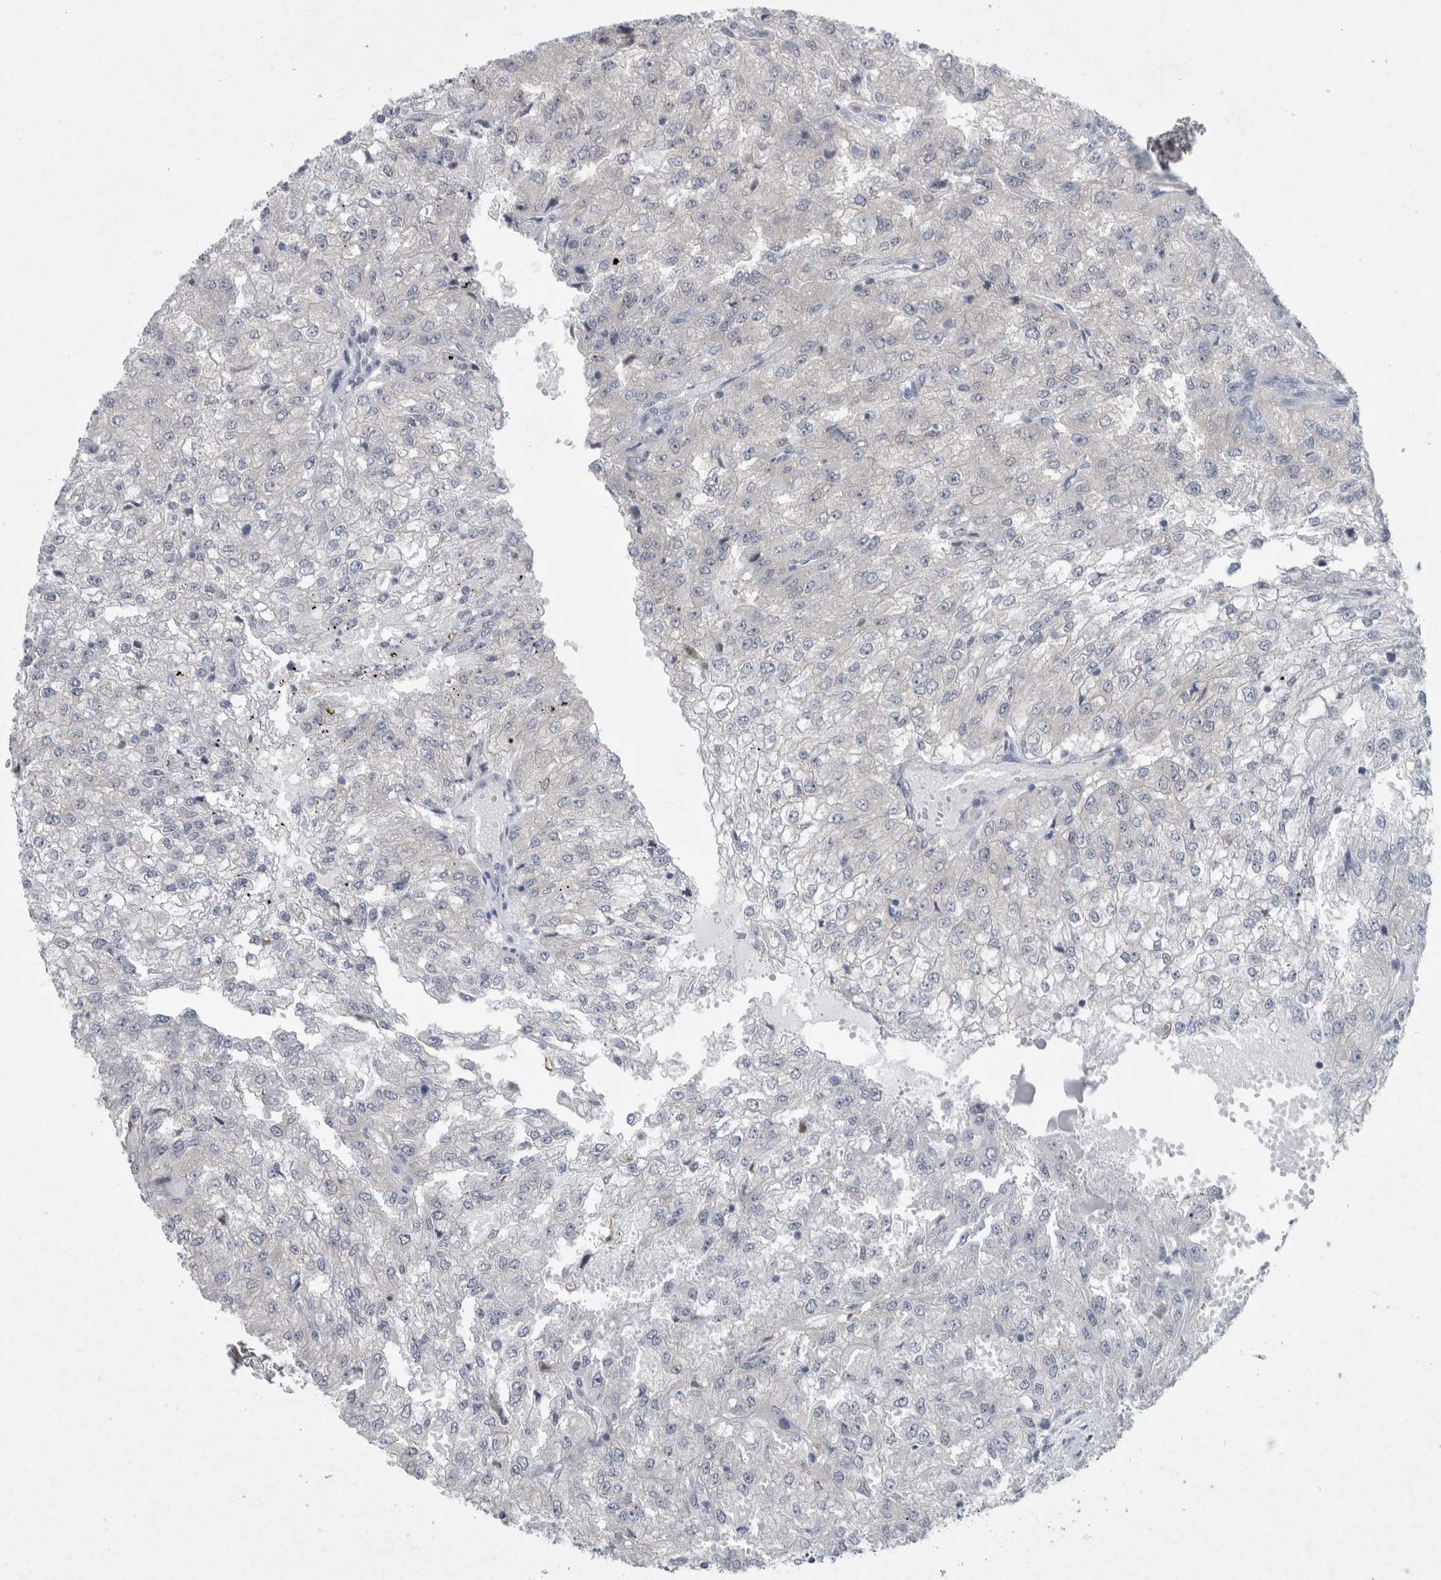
{"staining": {"intensity": "negative", "quantity": "none", "location": "none"}, "tissue": "renal cancer", "cell_type": "Tumor cells", "image_type": "cancer", "snomed": [{"axis": "morphology", "description": "Adenocarcinoma, NOS"}, {"axis": "topography", "description": "Kidney"}], "caption": "Histopathology image shows no significant protein expression in tumor cells of renal adenocarcinoma.", "gene": "FAM83H", "patient": {"sex": "female", "age": 54}}